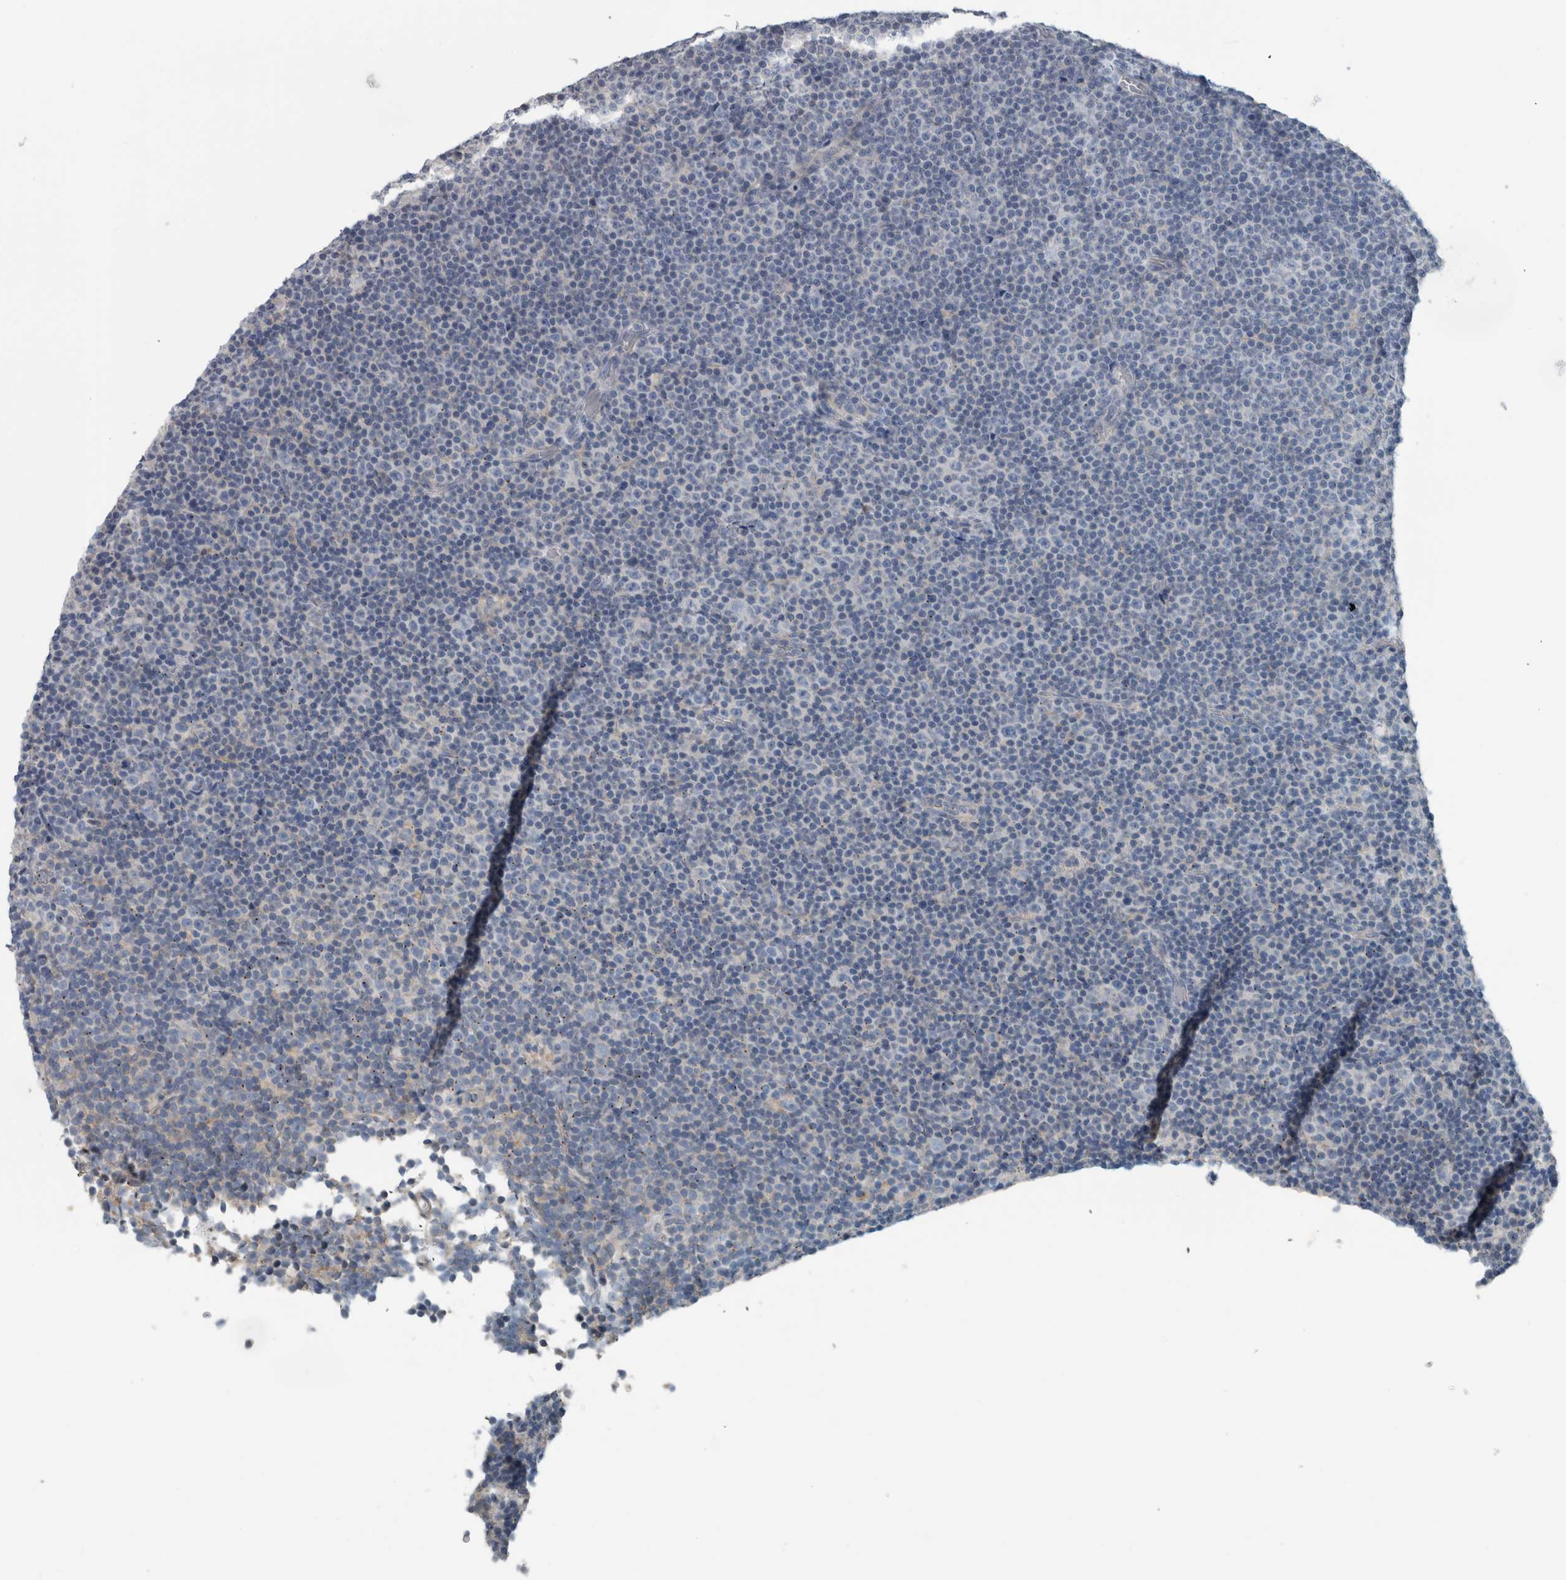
{"staining": {"intensity": "negative", "quantity": "none", "location": "none"}, "tissue": "lymphoma", "cell_type": "Tumor cells", "image_type": "cancer", "snomed": [{"axis": "morphology", "description": "Malignant lymphoma, non-Hodgkin's type, Low grade"}, {"axis": "topography", "description": "Lymph node"}], "caption": "Protein analysis of lymphoma displays no significant positivity in tumor cells.", "gene": "SH3GL2", "patient": {"sex": "female", "age": 67}}